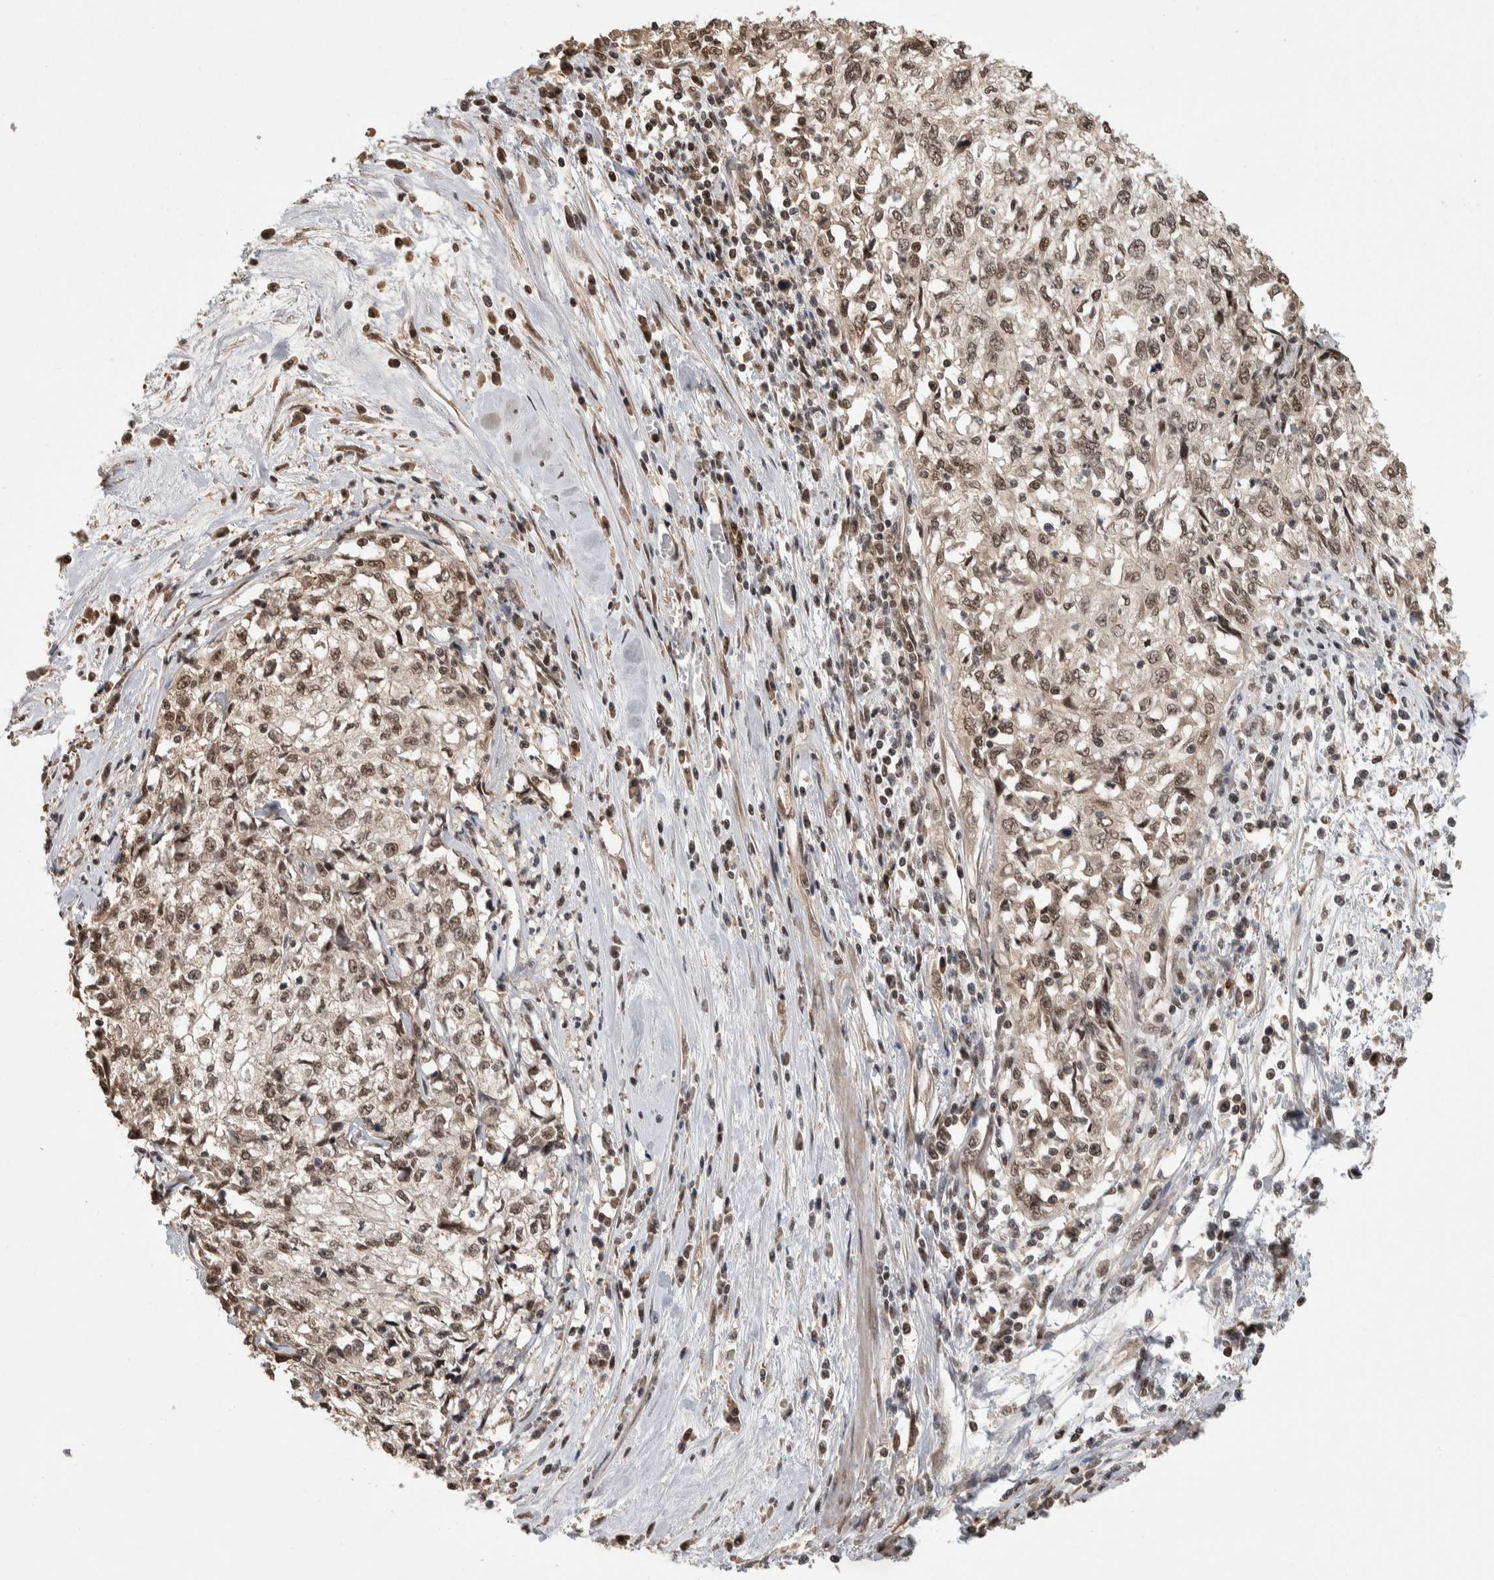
{"staining": {"intensity": "weak", "quantity": ">75%", "location": "nuclear"}, "tissue": "cervical cancer", "cell_type": "Tumor cells", "image_type": "cancer", "snomed": [{"axis": "morphology", "description": "Squamous cell carcinoma, NOS"}, {"axis": "topography", "description": "Cervix"}], "caption": "Protein analysis of cervical cancer tissue reveals weak nuclear expression in approximately >75% of tumor cells. Ihc stains the protein in brown and the nuclei are stained blue.", "gene": "ZNF592", "patient": {"sex": "female", "age": 57}}